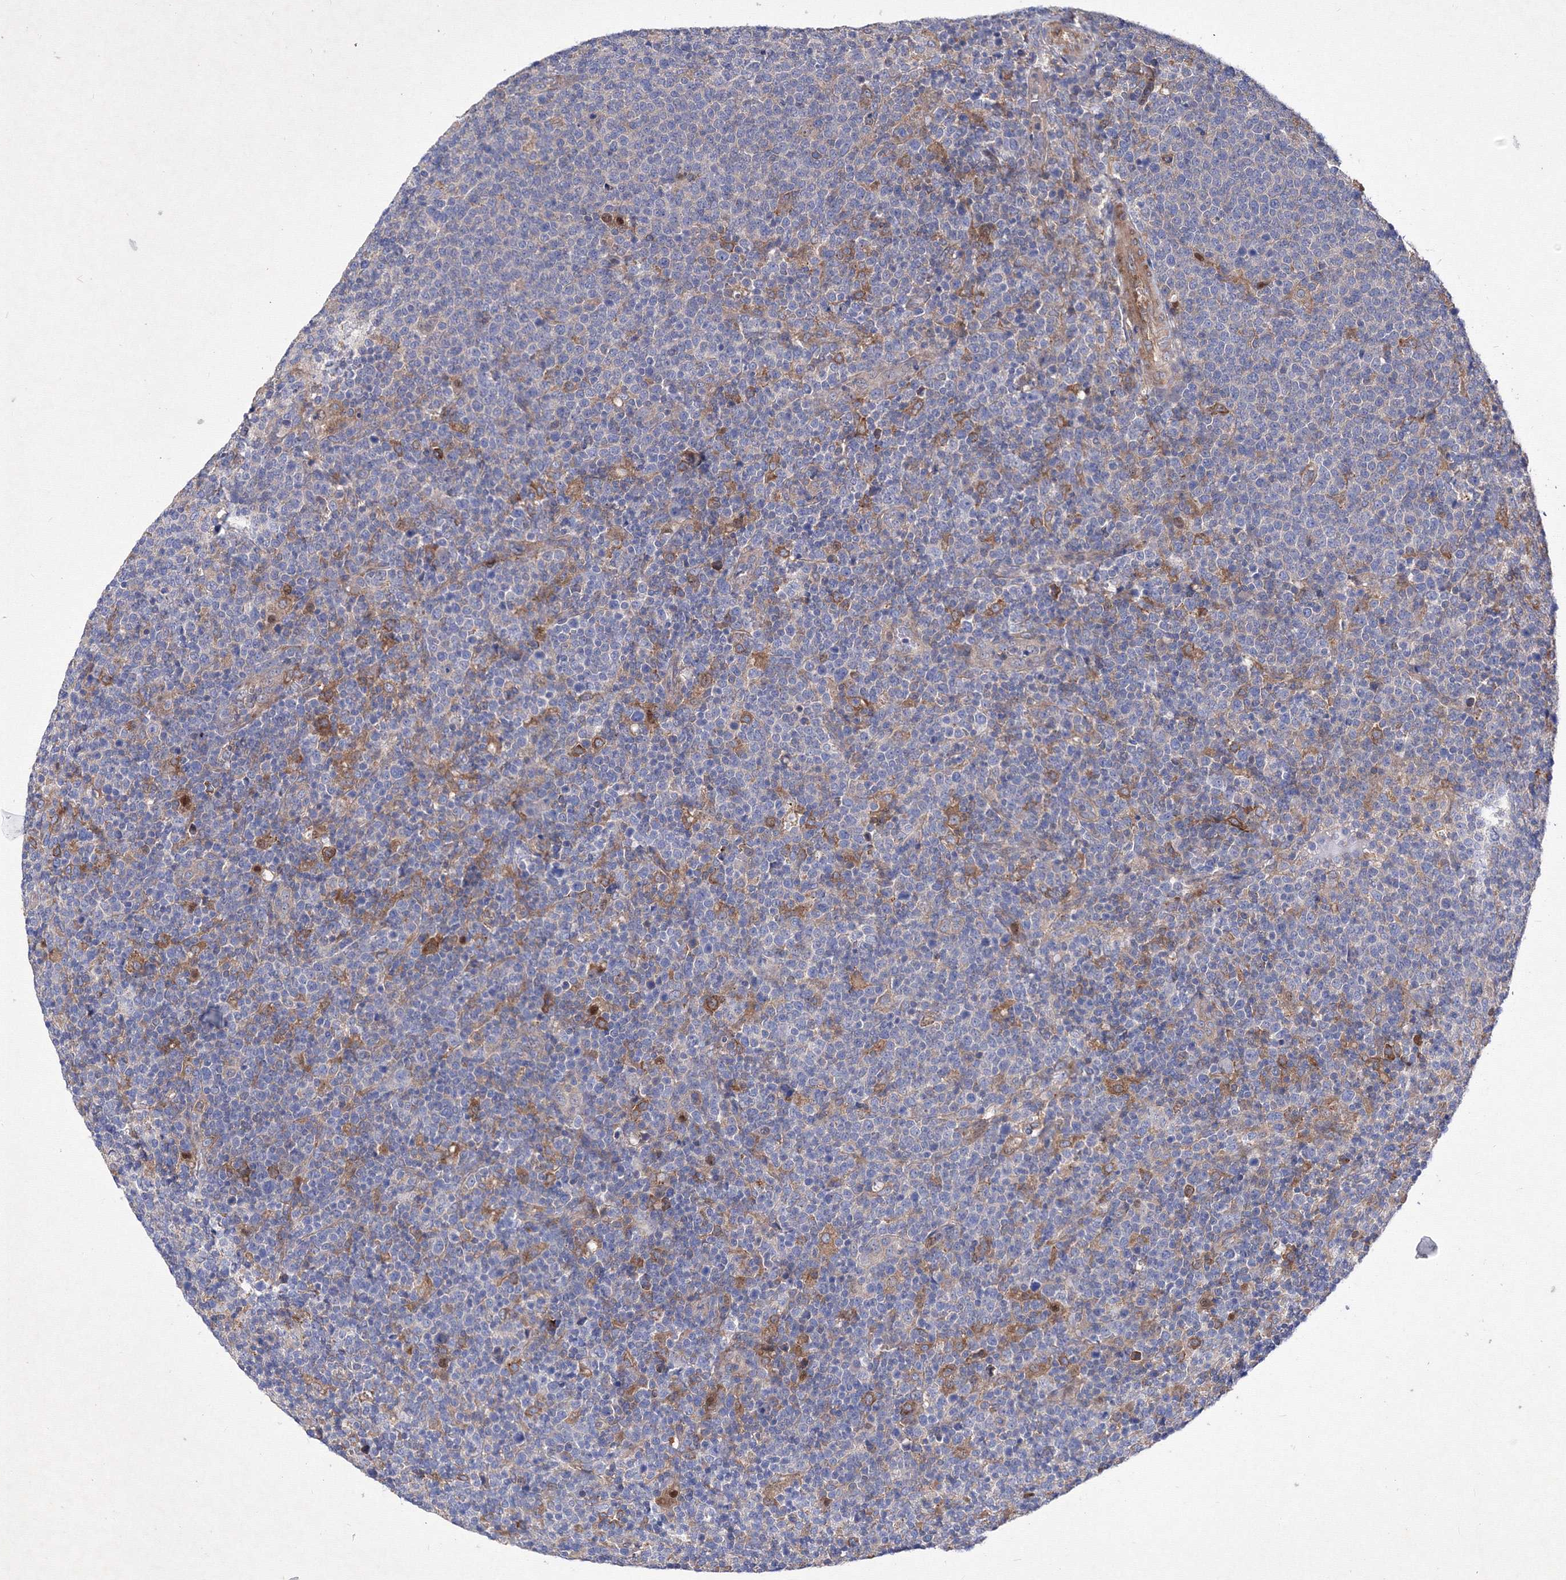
{"staining": {"intensity": "moderate", "quantity": "<25%", "location": "cytoplasmic/membranous"}, "tissue": "lymphoma", "cell_type": "Tumor cells", "image_type": "cancer", "snomed": [{"axis": "morphology", "description": "Malignant lymphoma, non-Hodgkin's type, High grade"}, {"axis": "topography", "description": "Lymph node"}], "caption": "High-power microscopy captured an immunohistochemistry (IHC) micrograph of high-grade malignant lymphoma, non-Hodgkin's type, revealing moderate cytoplasmic/membranous positivity in about <25% of tumor cells.", "gene": "SNX18", "patient": {"sex": "male", "age": 61}}